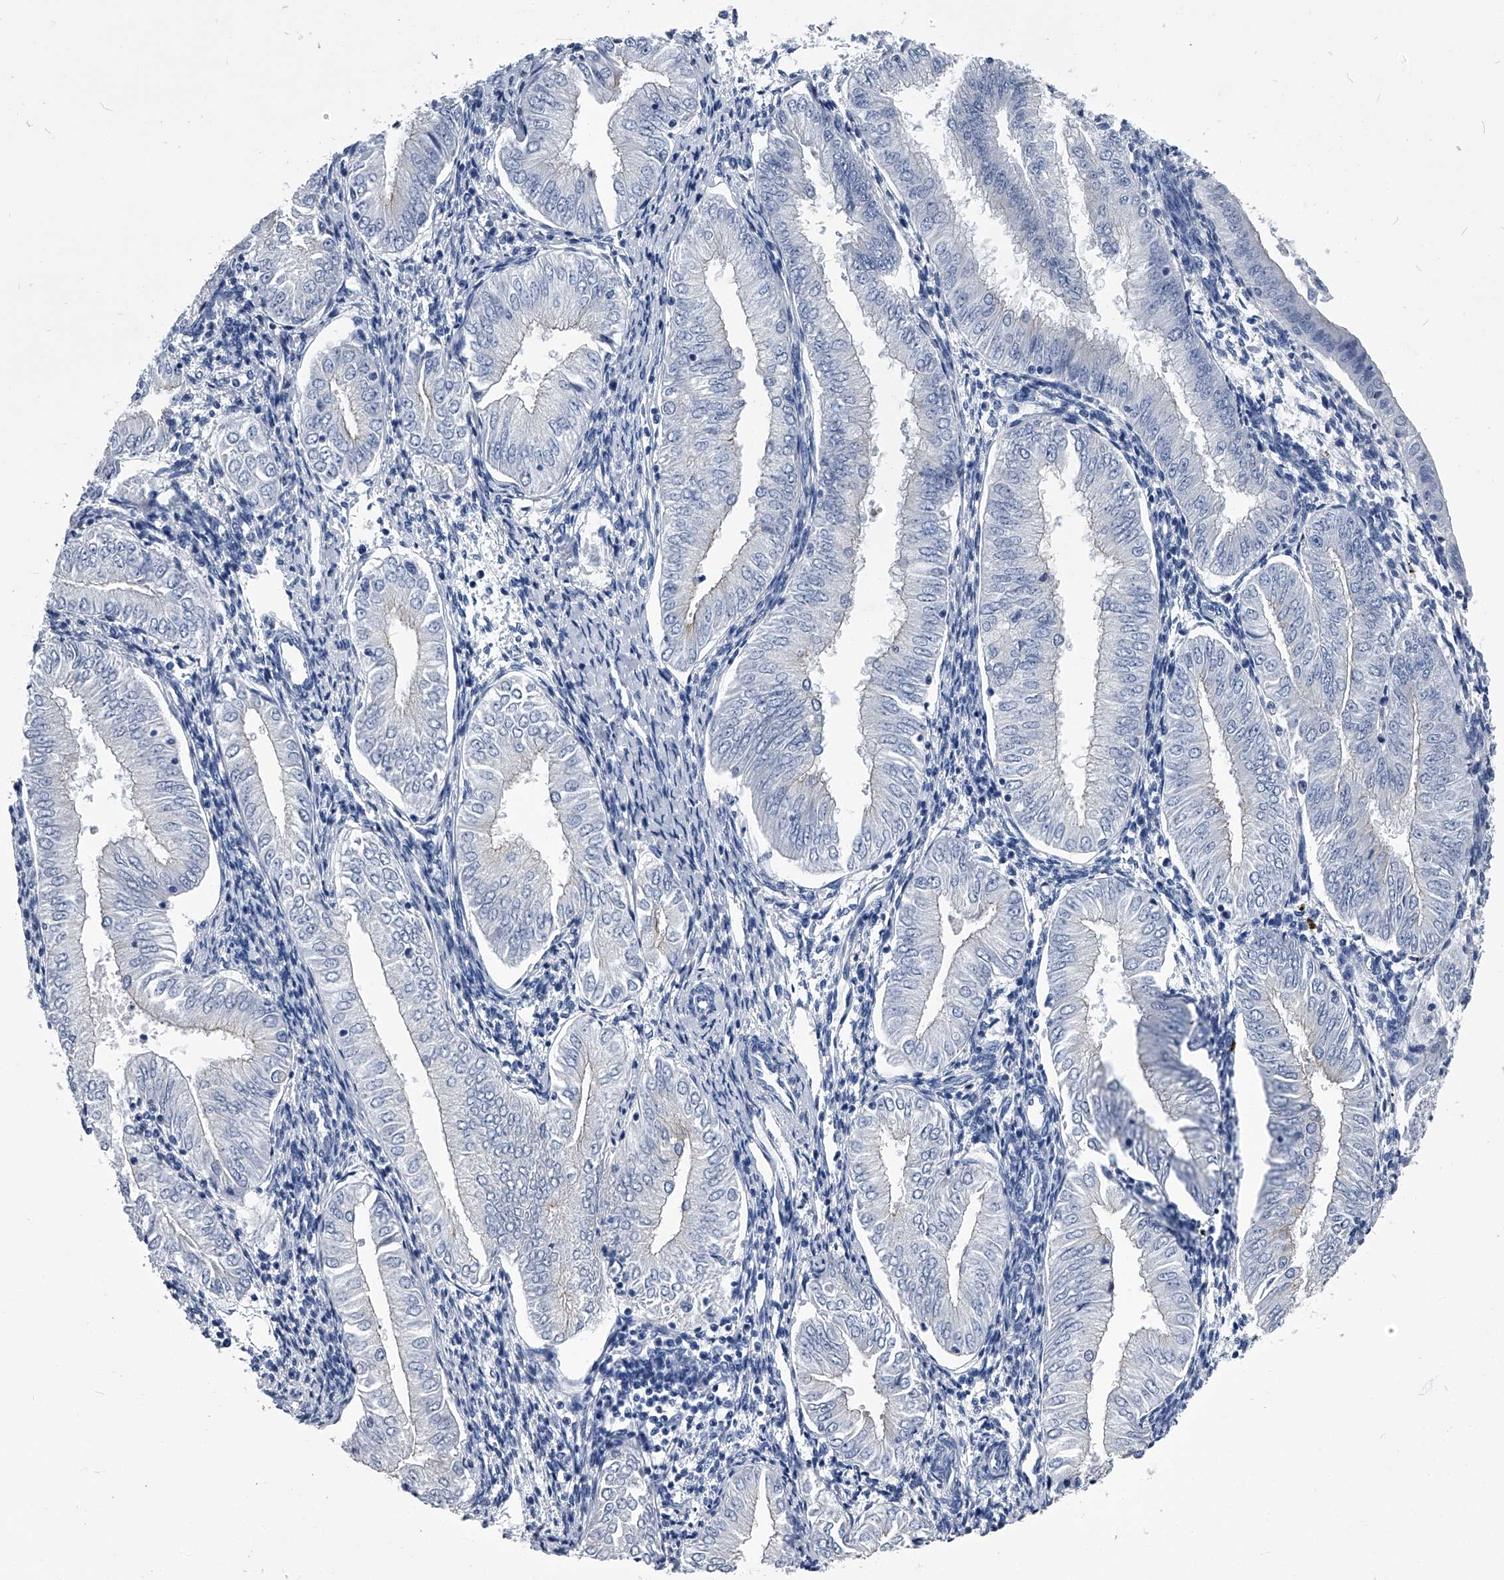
{"staining": {"intensity": "negative", "quantity": "none", "location": "none"}, "tissue": "endometrial cancer", "cell_type": "Tumor cells", "image_type": "cancer", "snomed": [{"axis": "morphology", "description": "Adenocarcinoma, NOS"}, {"axis": "topography", "description": "Endometrium"}], "caption": "Photomicrograph shows no significant protein expression in tumor cells of endometrial cancer.", "gene": "PDXK", "patient": {"sex": "female", "age": 53}}